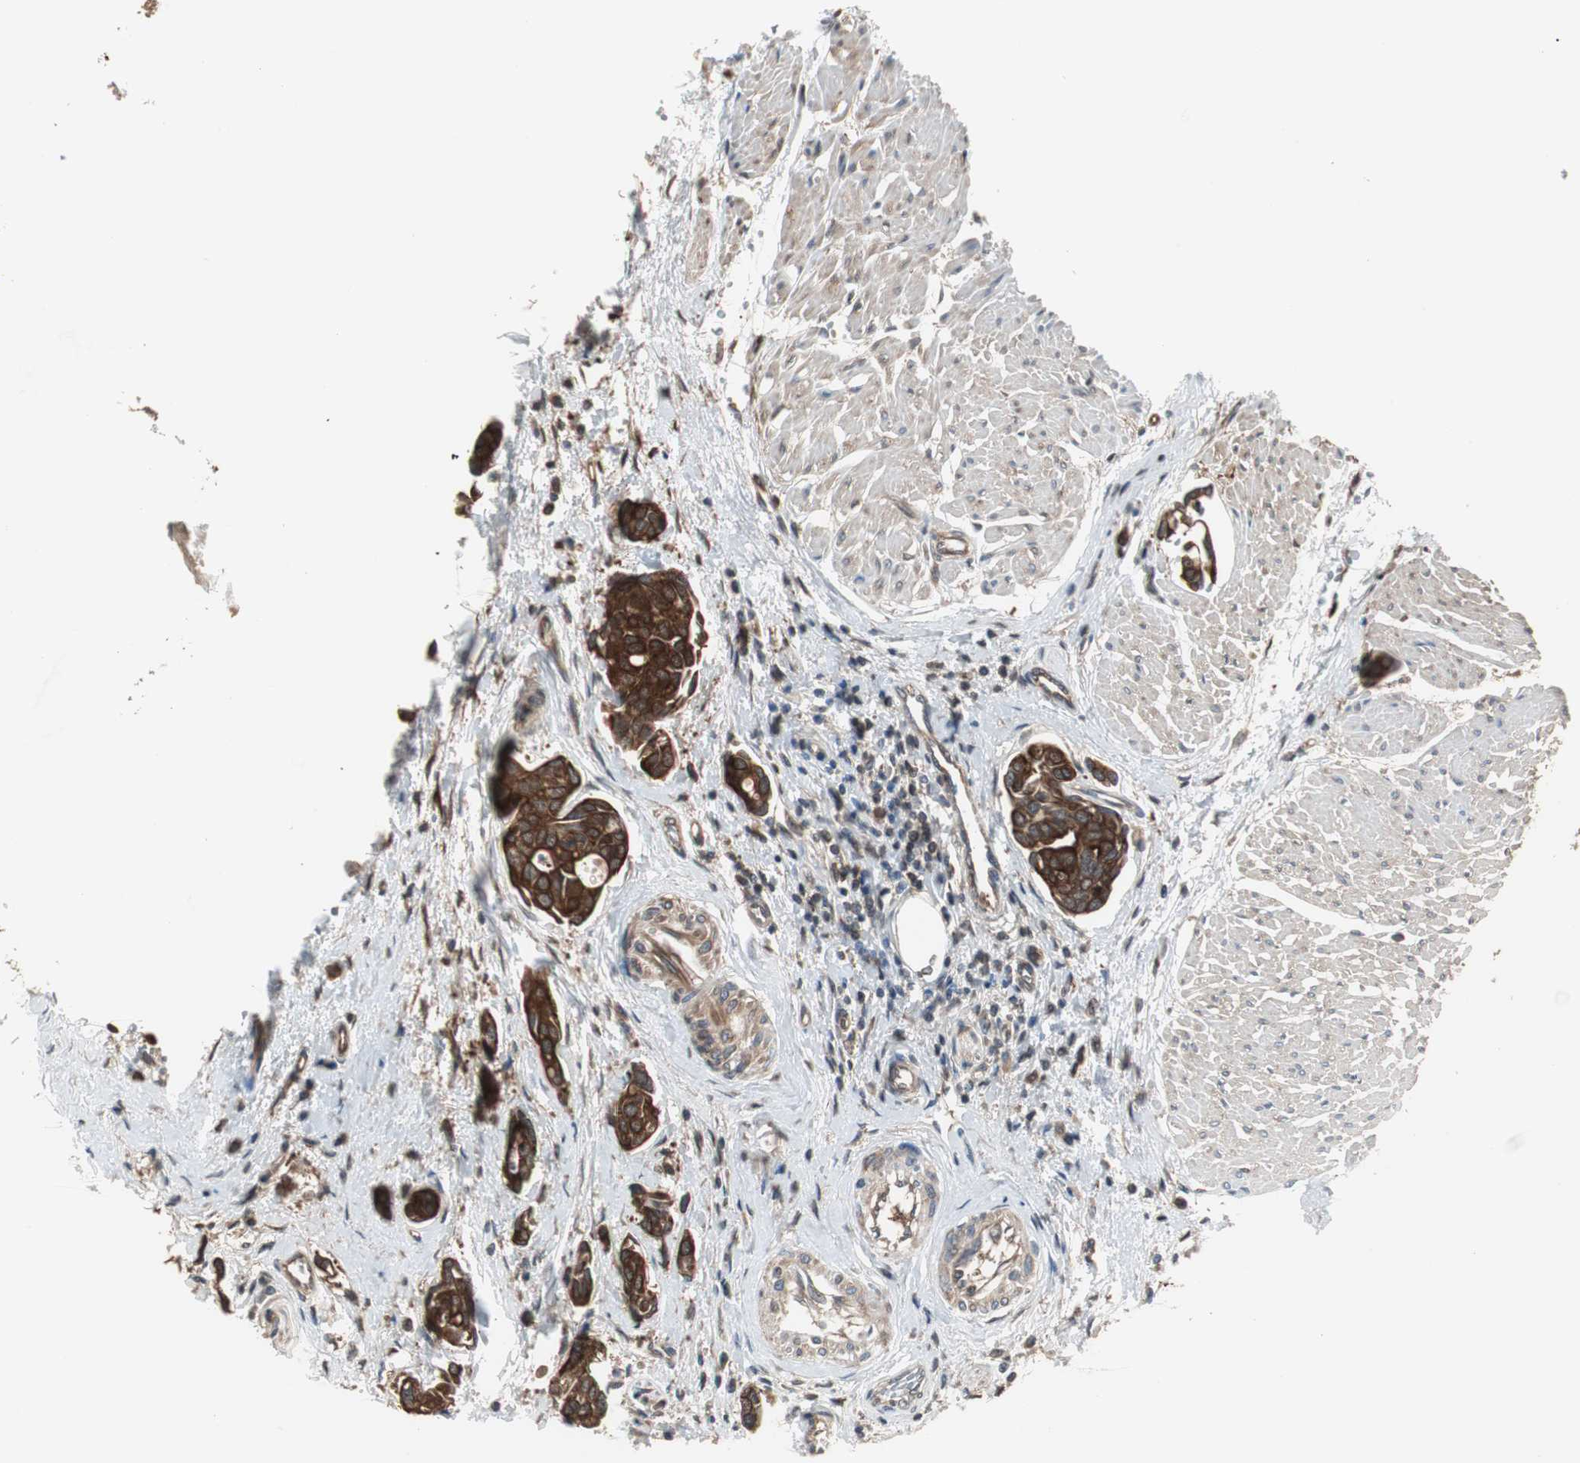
{"staining": {"intensity": "strong", "quantity": ">75%", "location": "cytoplasmic/membranous"}, "tissue": "urothelial cancer", "cell_type": "Tumor cells", "image_type": "cancer", "snomed": [{"axis": "morphology", "description": "Urothelial carcinoma, High grade"}, {"axis": "topography", "description": "Urinary bladder"}], "caption": "Immunohistochemical staining of human urothelial cancer displays strong cytoplasmic/membranous protein staining in about >75% of tumor cells.", "gene": "CAPNS1", "patient": {"sex": "male", "age": 78}}